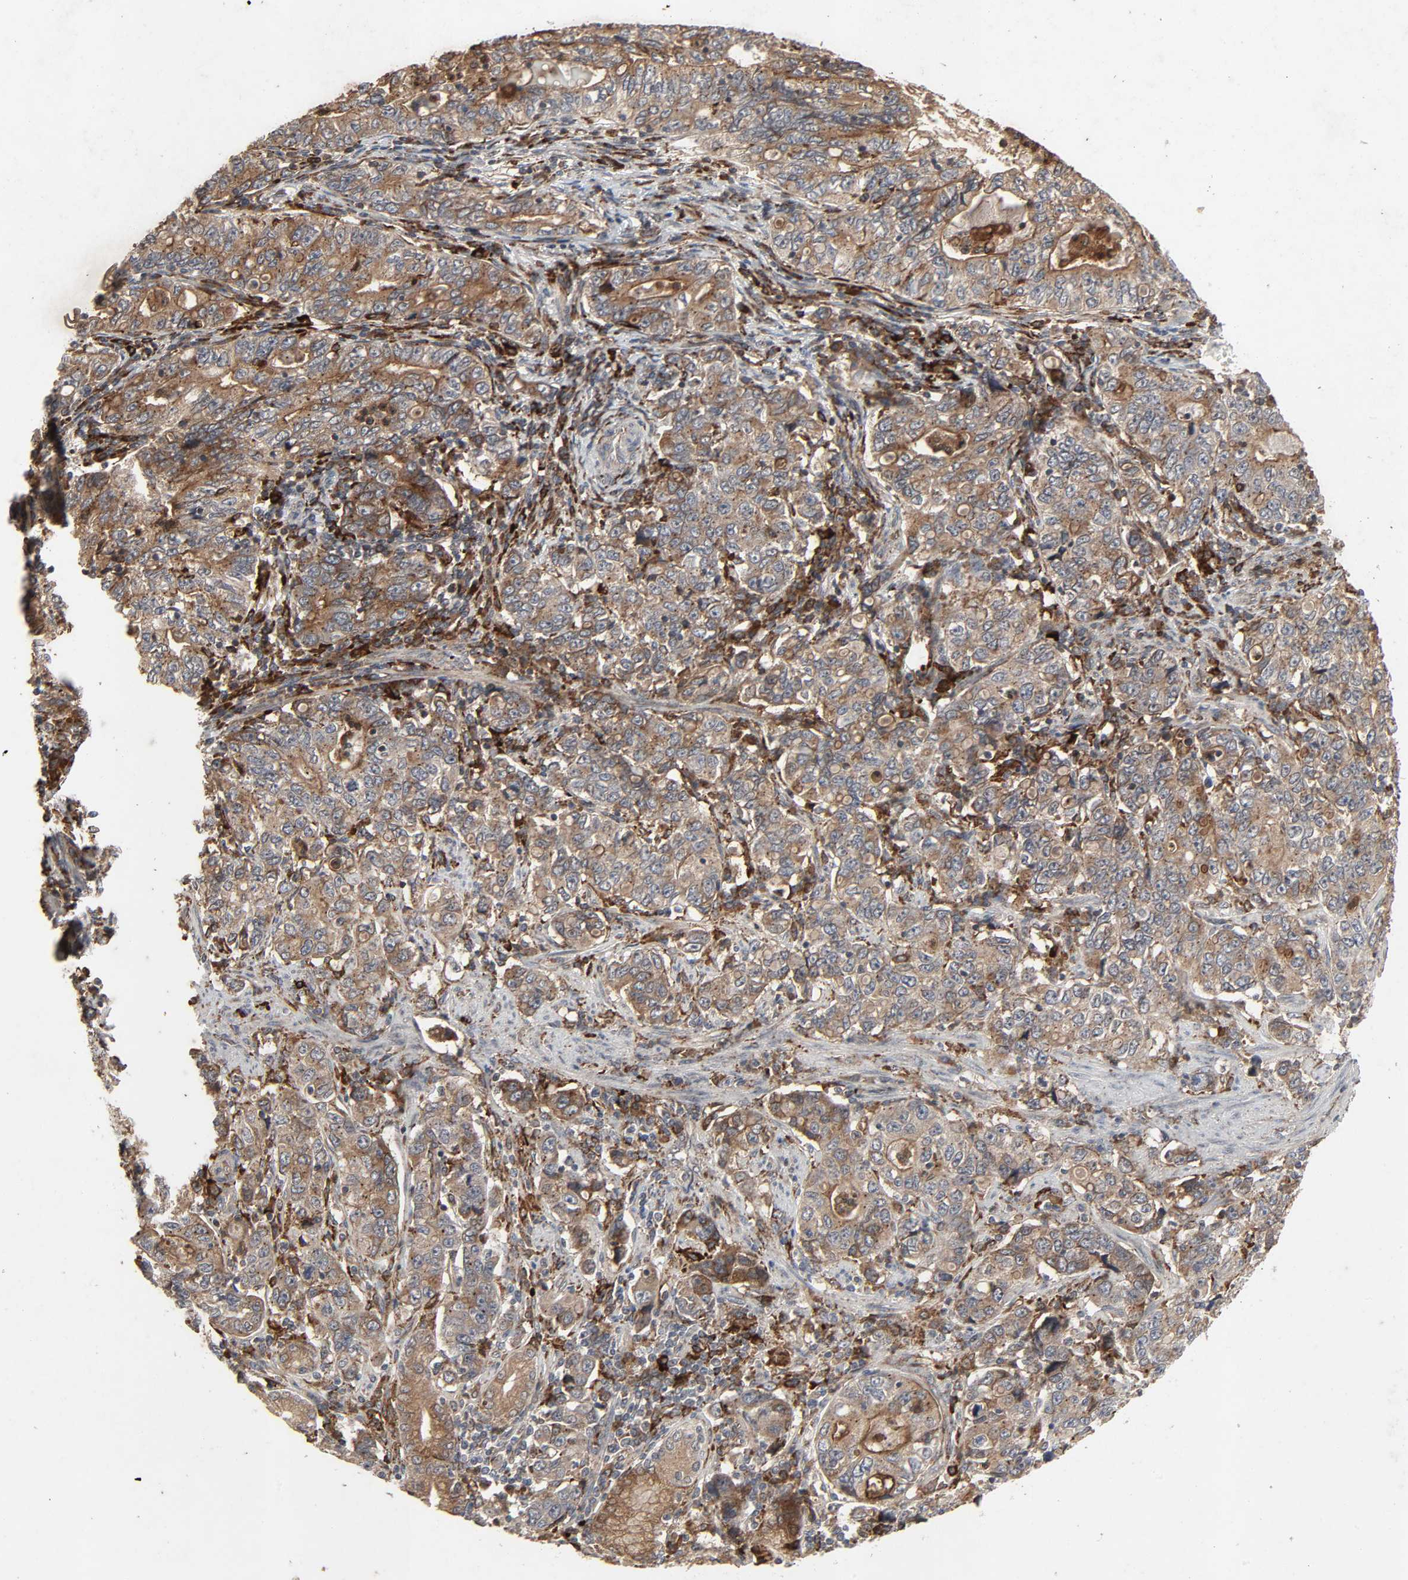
{"staining": {"intensity": "moderate", "quantity": ">75%", "location": "cytoplasmic/membranous"}, "tissue": "stomach cancer", "cell_type": "Tumor cells", "image_type": "cancer", "snomed": [{"axis": "morphology", "description": "Adenocarcinoma, NOS"}, {"axis": "topography", "description": "Stomach, lower"}], "caption": "Tumor cells reveal moderate cytoplasmic/membranous expression in about >75% of cells in adenocarcinoma (stomach).", "gene": "ADCY4", "patient": {"sex": "female", "age": 72}}